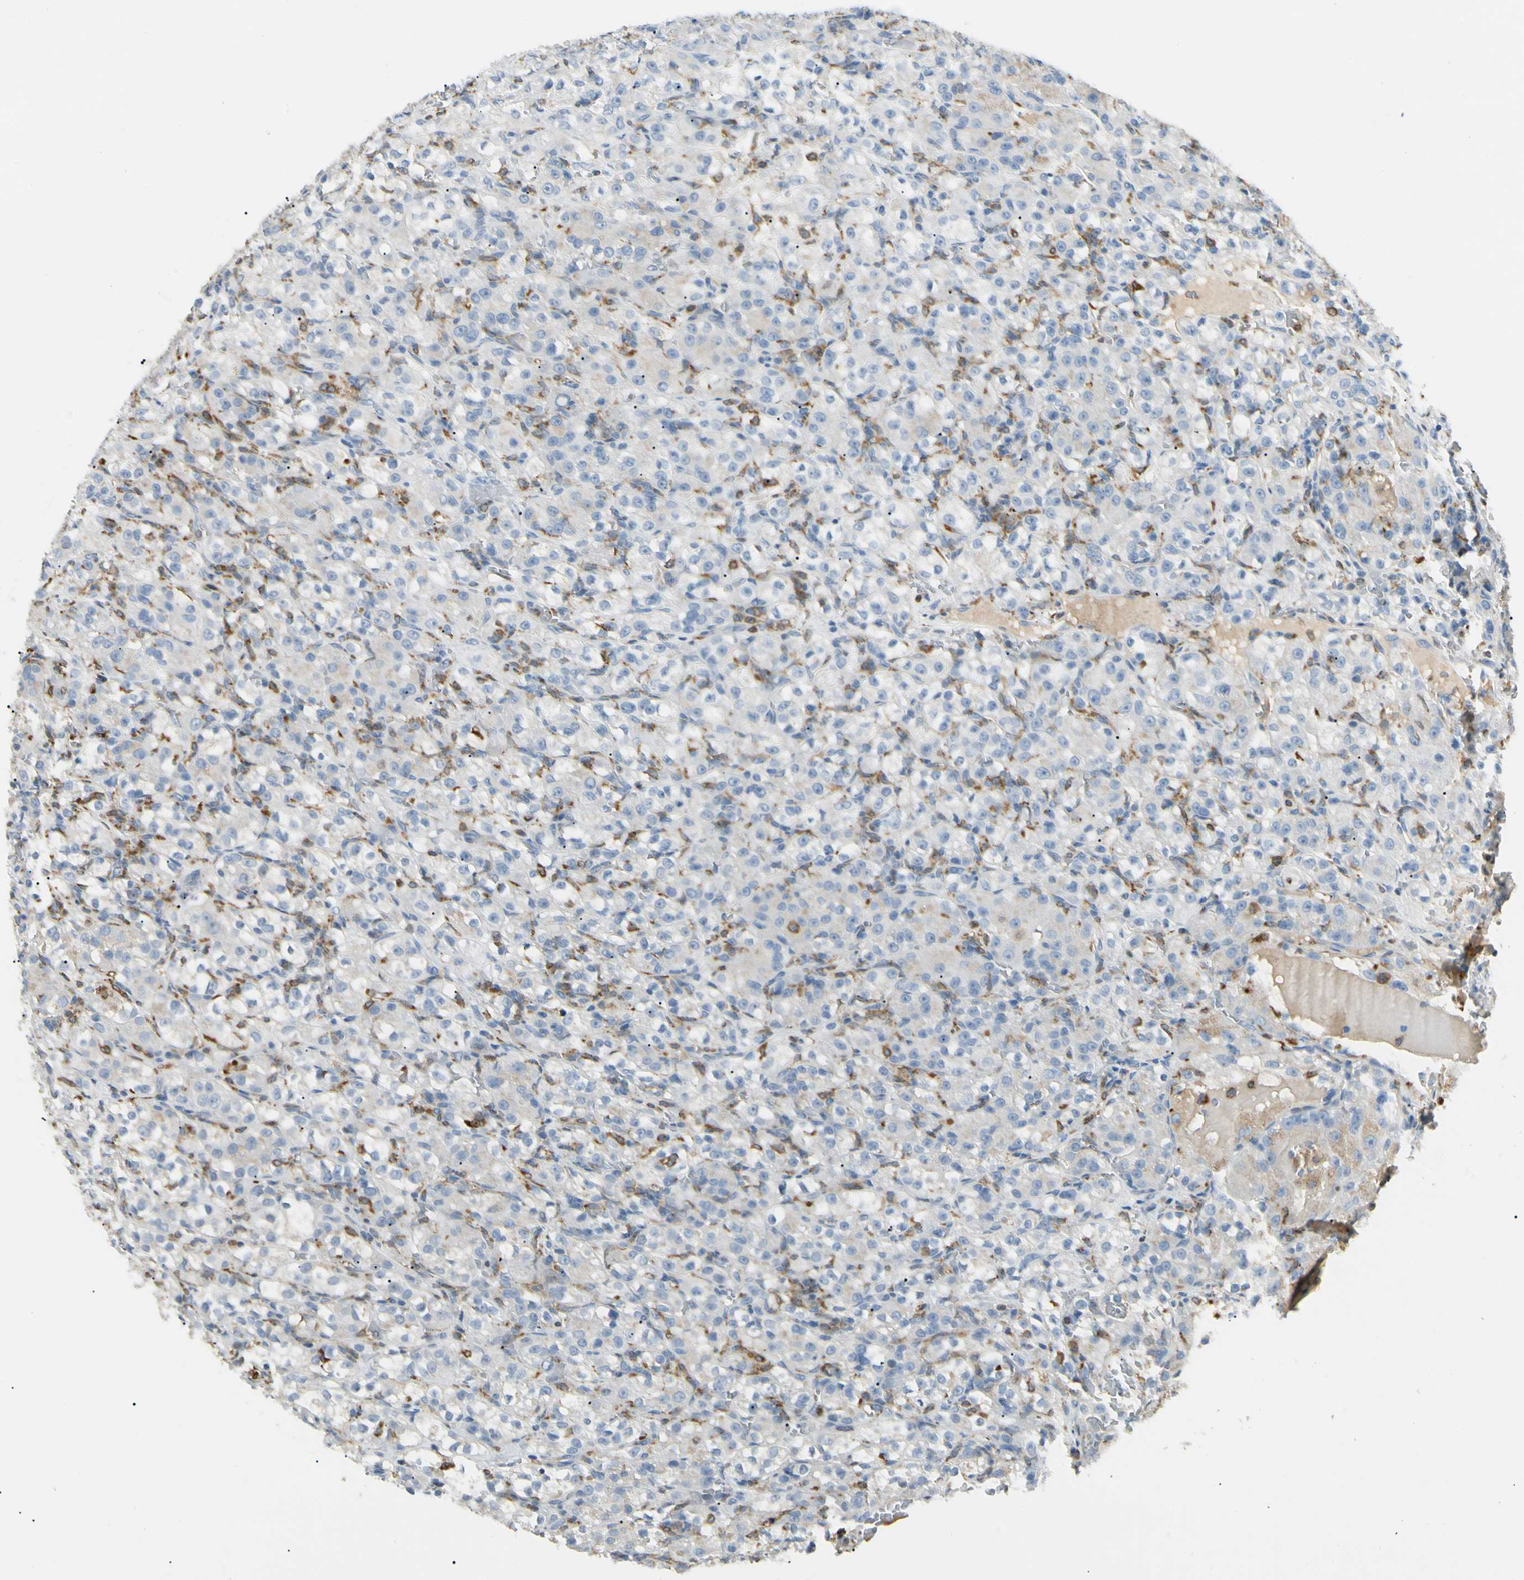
{"staining": {"intensity": "negative", "quantity": "none", "location": "none"}, "tissue": "renal cancer", "cell_type": "Tumor cells", "image_type": "cancer", "snomed": [{"axis": "morphology", "description": "Normal tissue, NOS"}, {"axis": "morphology", "description": "Adenocarcinoma, NOS"}, {"axis": "topography", "description": "Kidney"}], "caption": "Renal cancer (adenocarcinoma) was stained to show a protein in brown. There is no significant staining in tumor cells. (Brightfield microscopy of DAB (3,3'-diaminobenzidine) immunohistochemistry at high magnification).", "gene": "LPCAT2", "patient": {"sex": "male", "age": 61}}